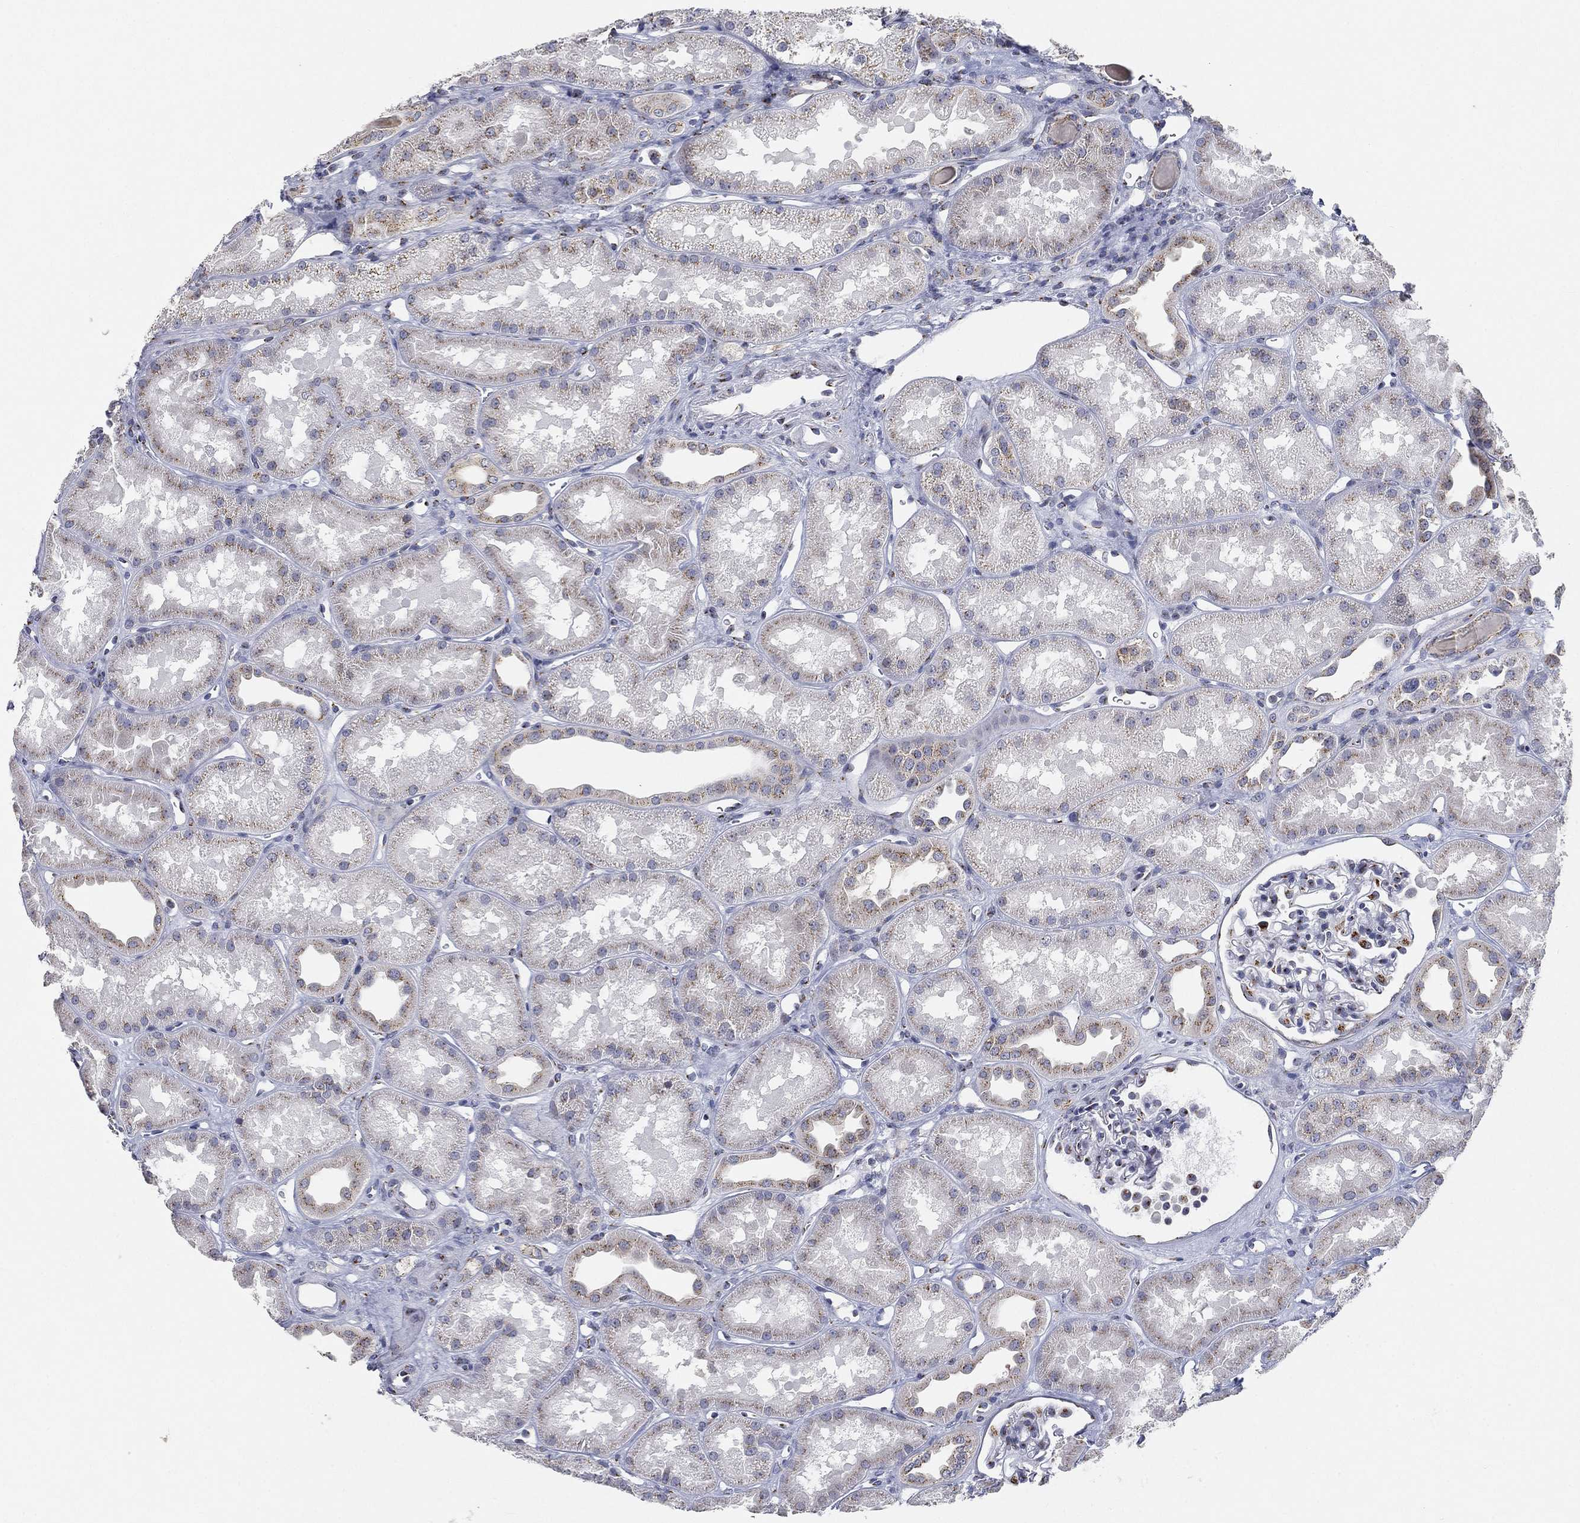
{"staining": {"intensity": "moderate", "quantity": "25%-75%", "location": "cytoplasmic/membranous"}, "tissue": "kidney", "cell_type": "Cells in glomeruli", "image_type": "normal", "snomed": [{"axis": "morphology", "description": "Normal tissue, NOS"}, {"axis": "topography", "description": "Kidney"}], "caption": "Immunohistochemical staining of benign human kidney shows medium levels of moderate cytoplasmic/membranous positivity in approximately 25%-75% of cells in glomeruli. Nuclei are stained in blue.", "gene": "TICAM1", "patient": {"sex": "male", "age": 61}}